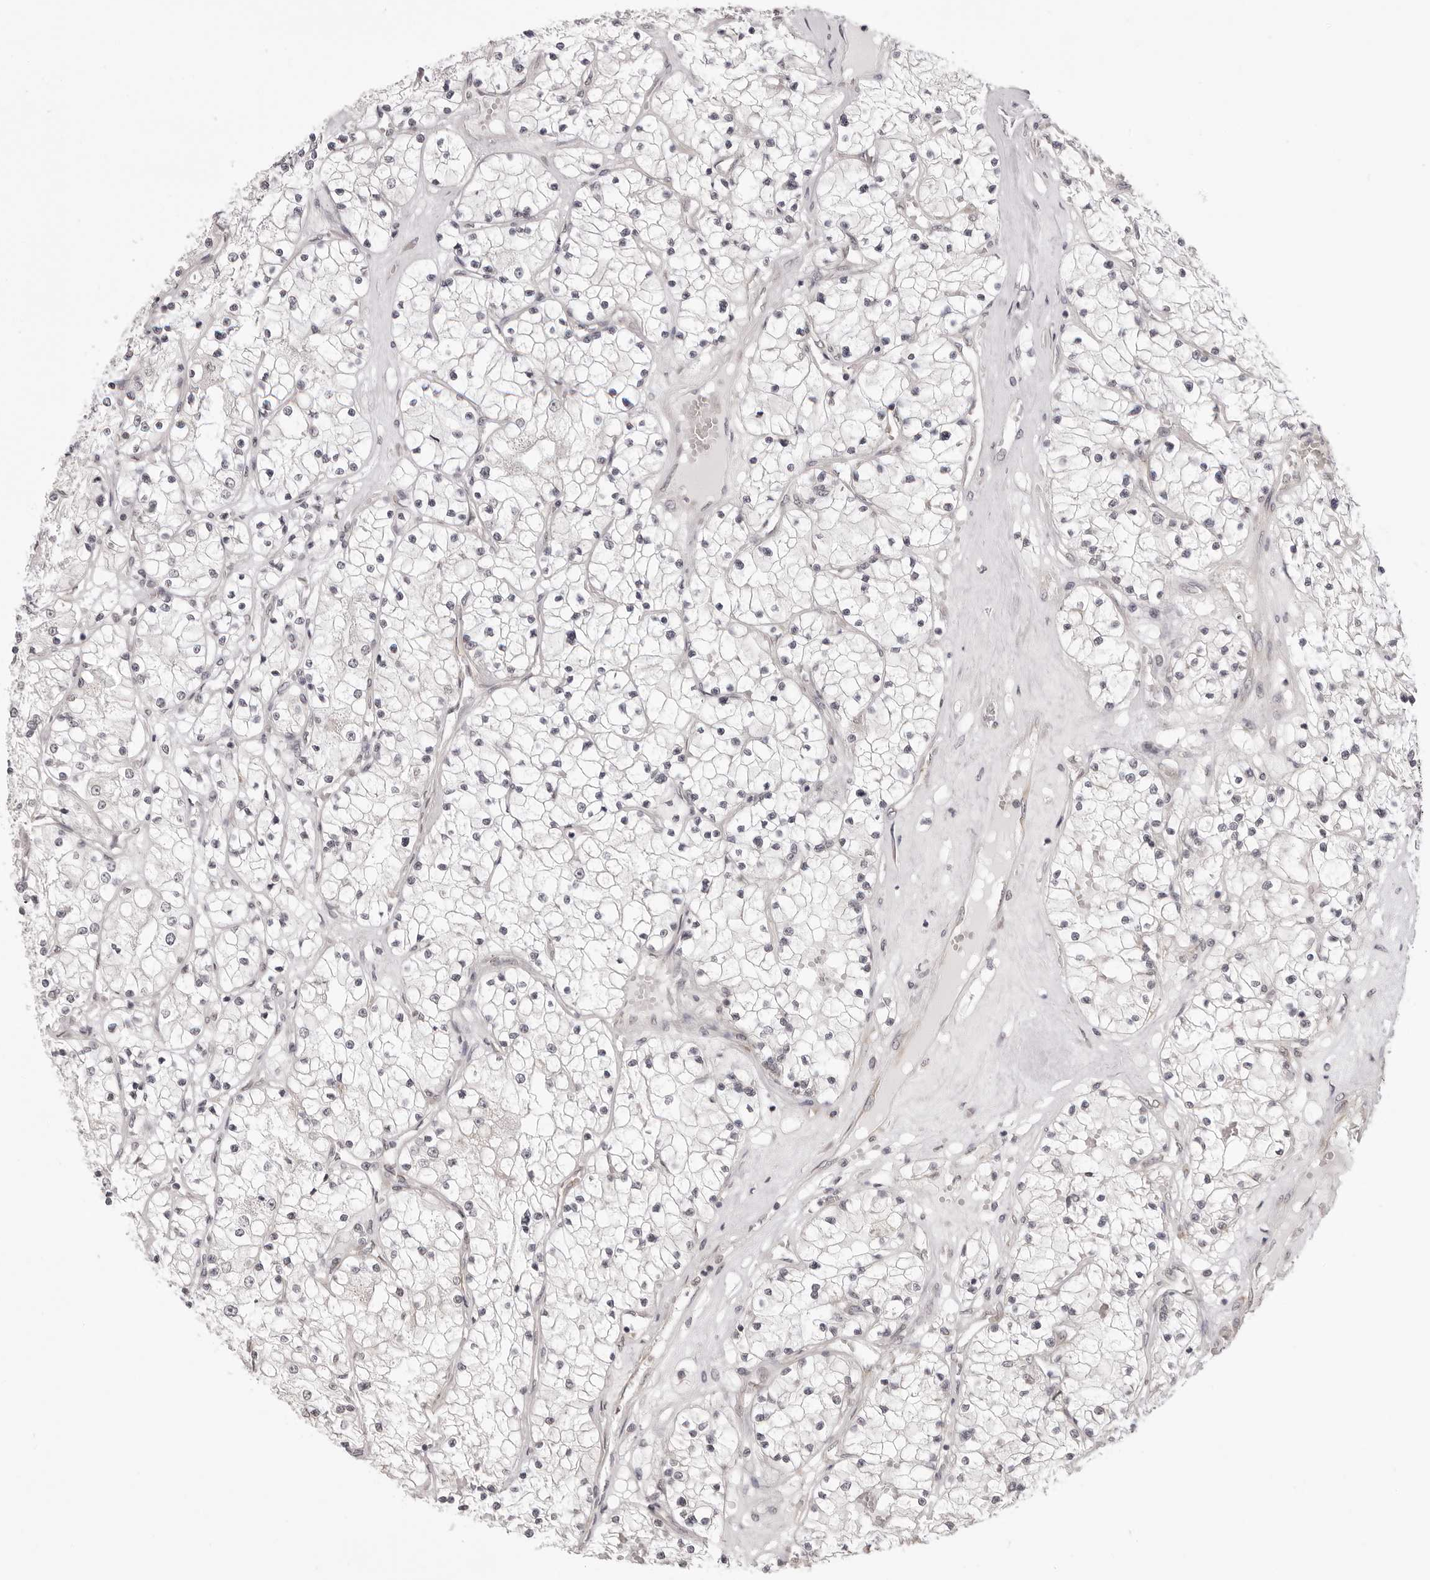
{"staining": {"intensity": "negative", "quantity": "none", "location": "none"}, "tissue": "renal cancer", "cell_type": "Tumor cells", "image_type": "cancer", "snomed": [{"axis": "morphology", "description": "Normal tissue, NOS"}, {"axis": "morphology", "description": "Adenocarcinoma, NOS"}, {"axis": "topography", "description": "Kidney"}], "caption": "The immunohistochemistry histopathology image has no significant staining in tumor cells of renal adenocarcinoma tissue. (DAB (3,3'-diaminobenzidine) immunohistochemistry (IHC) visualized using brightfield microscopy, high magnification).", "gene": "ZC3H11A", "patient": {"sex": "male", "age": 68}}